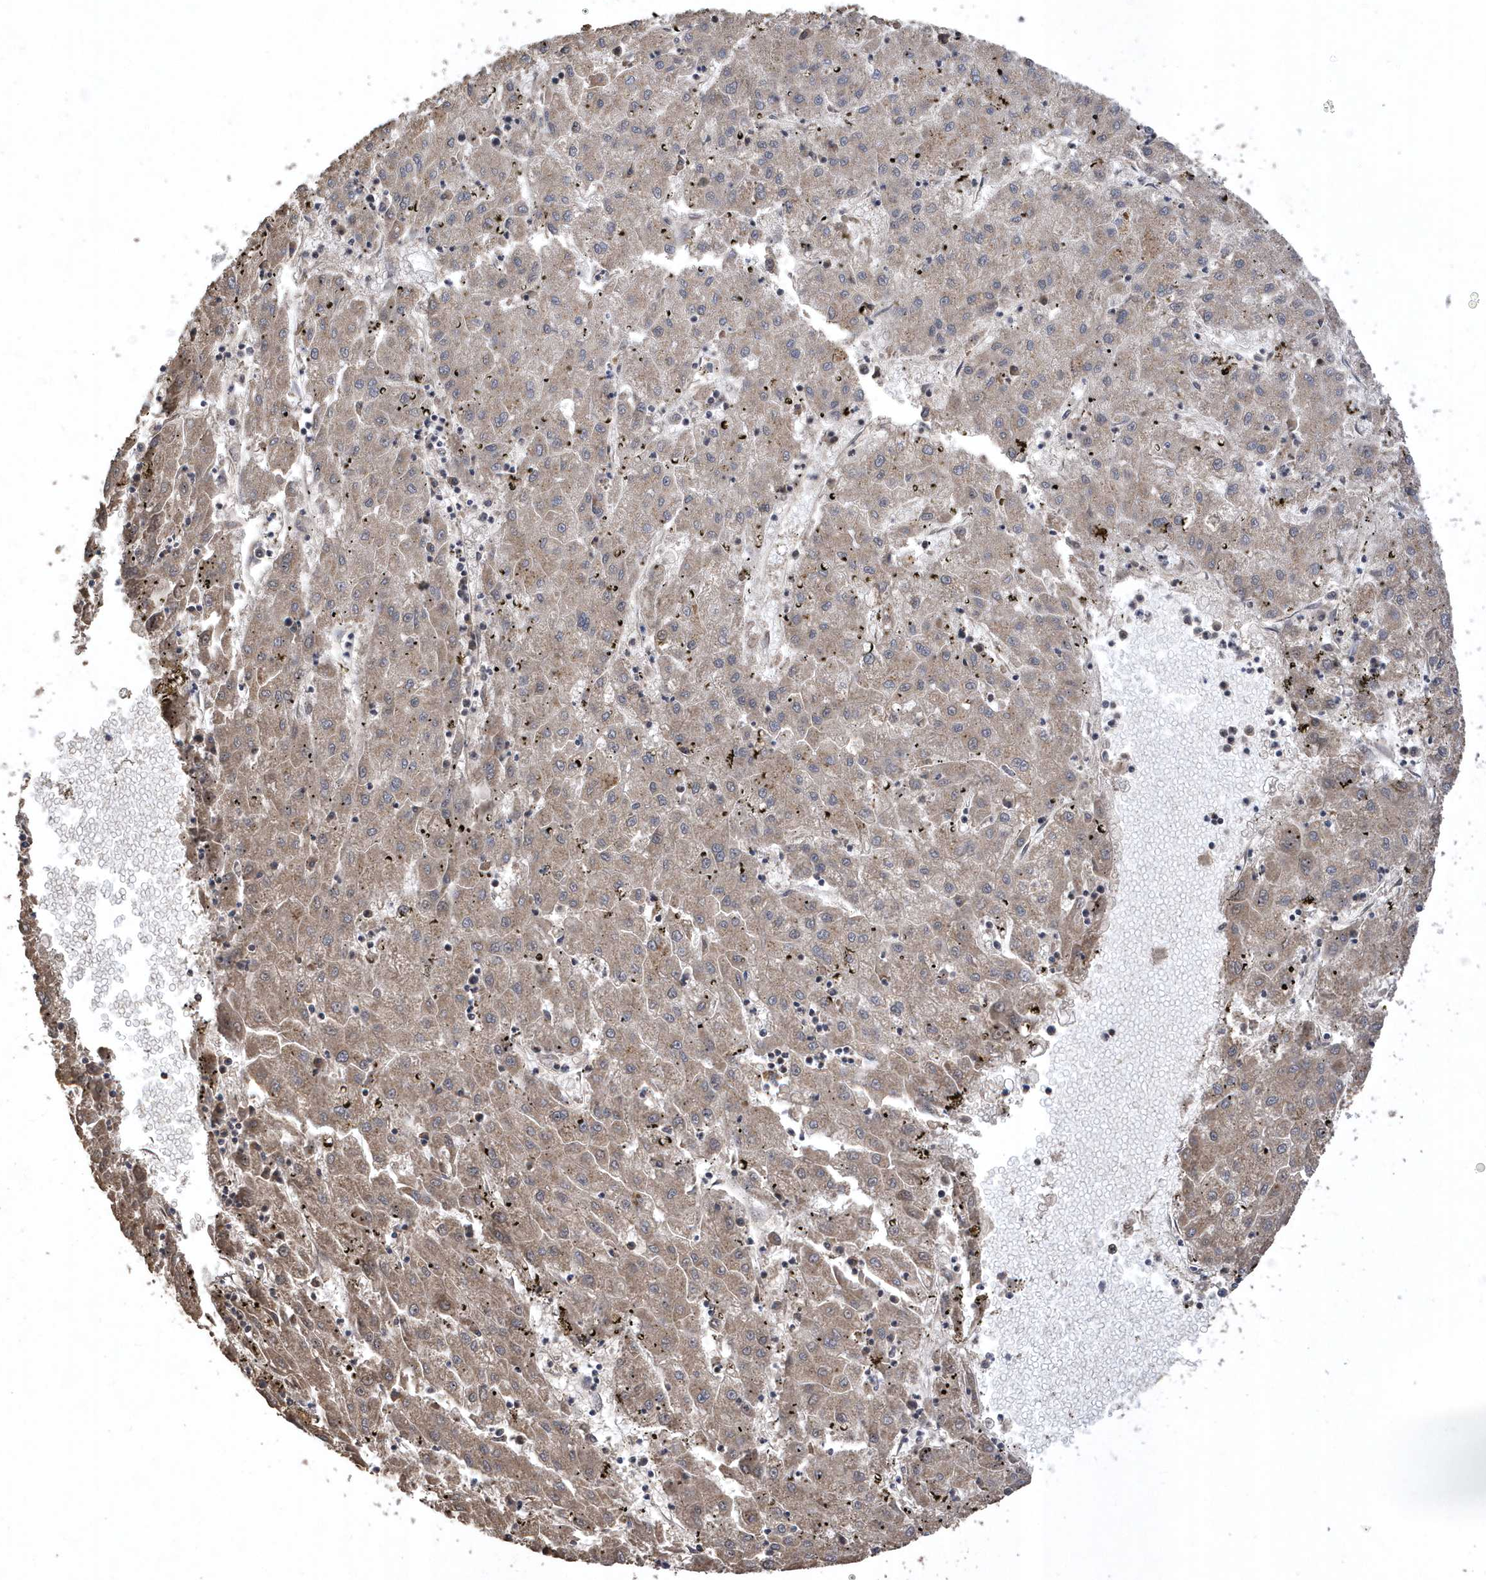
{"staining": {"intensity": "weak", "quantity": "25%-75%", "location": "cytoplasmic/membranous"}, "tissue": "liver cancer", "cell_type": "Tumor cells", "image_type": "cancer", "snomed": [{"axis": "morphology", "description": "Carcinoma, Hepatocellular, NOS"}, {"axis": "topography", "description": "Liver"}], "caption": "An image of human liver hepatocellular carcinoma stained for a protein exhibits weak cytoplasmic/membranous brown staining in tumor cells.", "gene": "INTS12", "patient": {"sex": "male", "age": 72}}